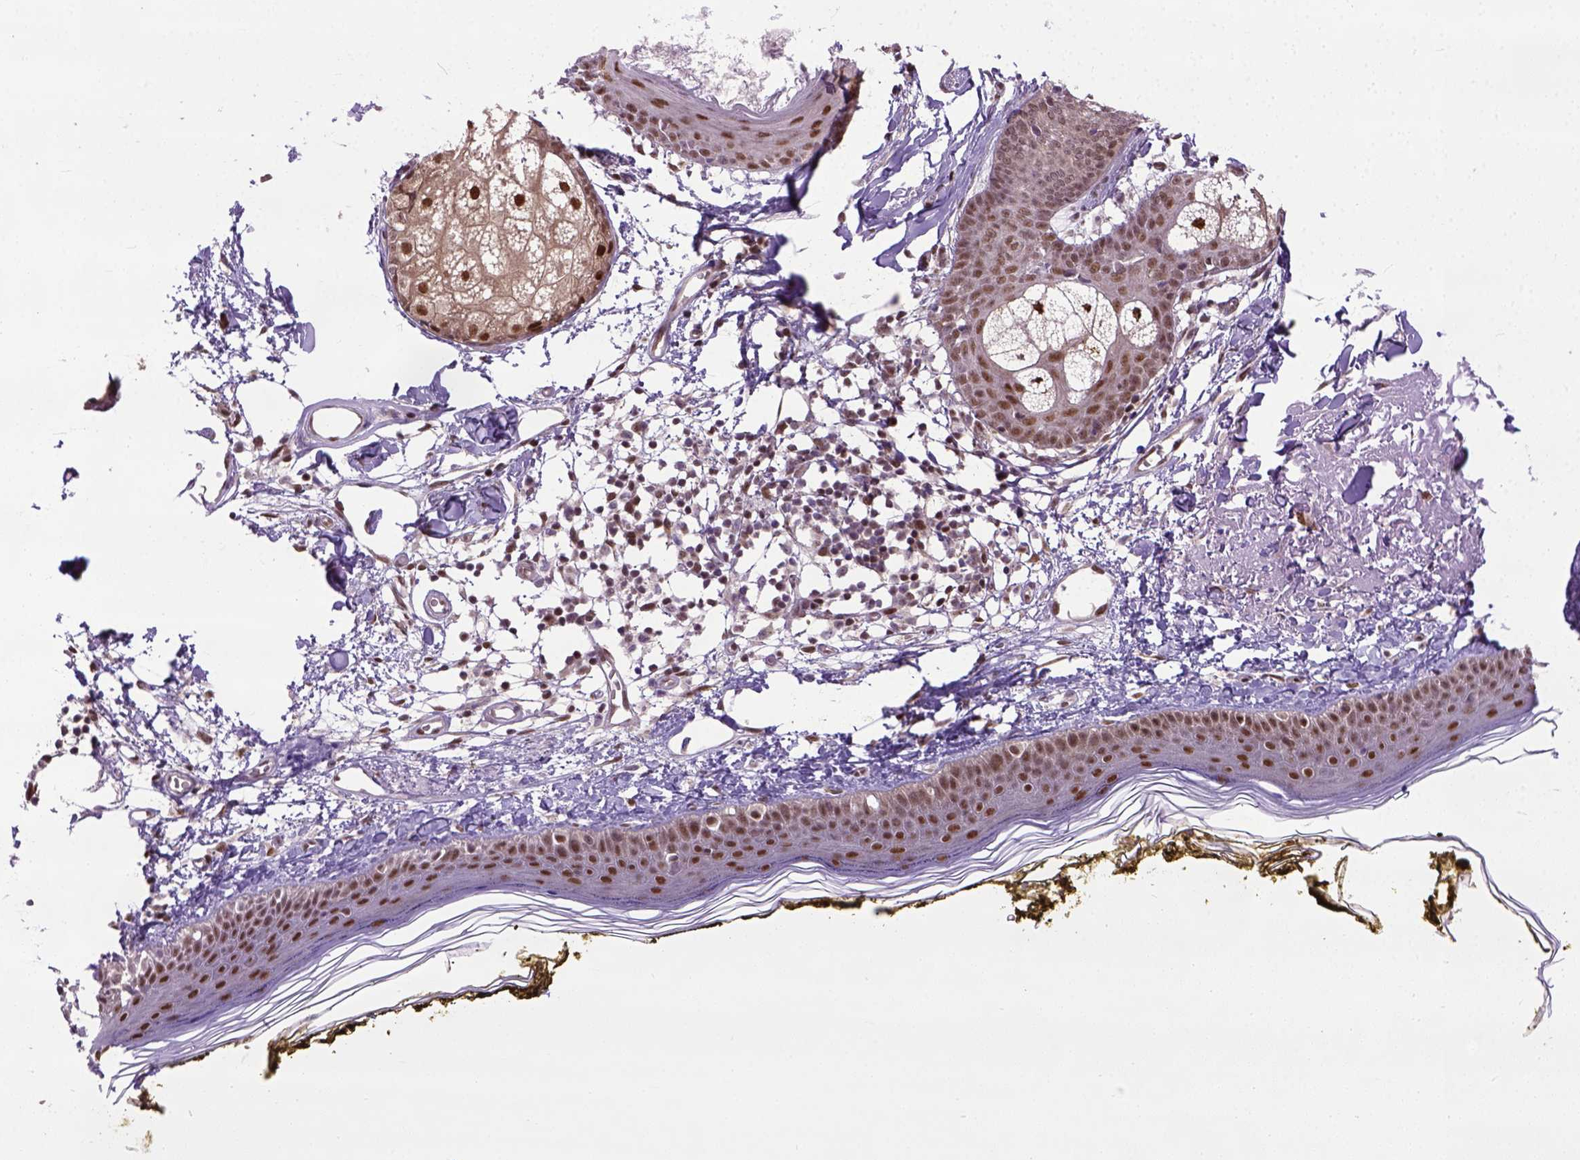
{"staining": {"intensity": "moderate", "quantity": ">75%", "location": "nuclear"}, "tissue": "skin", "cell_type": "Fibroblasts", "image_type": "normal", "snomed": [{"axis": "morphology", "description": "Normal tissue, NOS"}, {"axis": "topography", "description": "Skin"}], "caption": "DAB (3,3'-diaminobenzidine) immunohistochemical staining of normal human skin displays moderate nuclear protein expression in about >75% of fibroblasts.", "gene": "UBA3", "patient": {"sex": "male", "age": 76}}